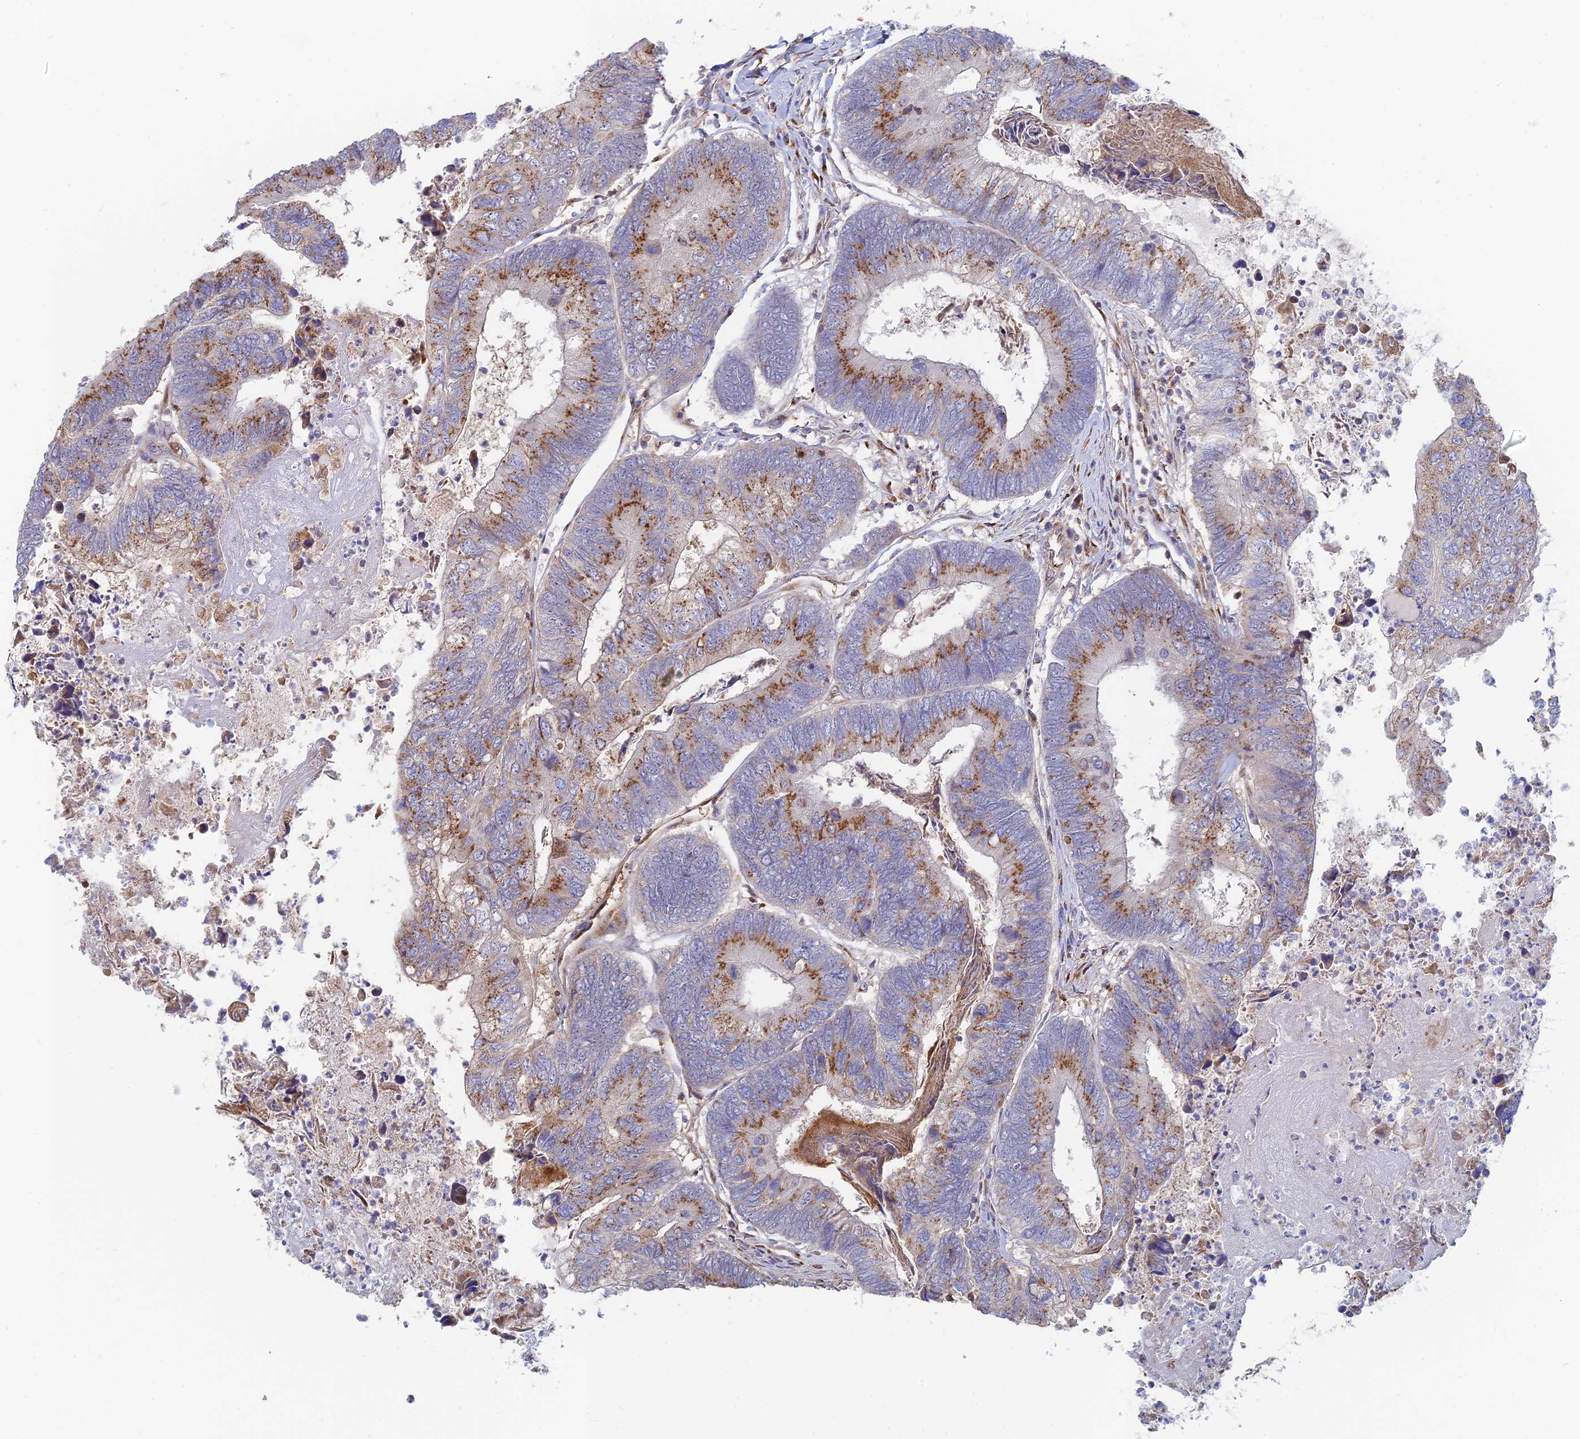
{"staining": {"intensity": "moderate", "quantity": ">75%", "location": "cytoplasmic/membranous"}, "tissue": "colorectal cancer", "cell_type": "Tumor cells", "image_type": "cancer", "snomed": [{"axis": "morphology", "description": "Adenocarcinoma, NOS"}, {"axis": "topography", "description": "Colon"}], "caption": "Protein analysis of adenocarcinoma (colorectal) tissue shows moderate cytoplasmic/membranous staining in approximately >75% of tumor cells.", "gene": "HS2ST1", "patient": {"sex": "female", "age": 67}}